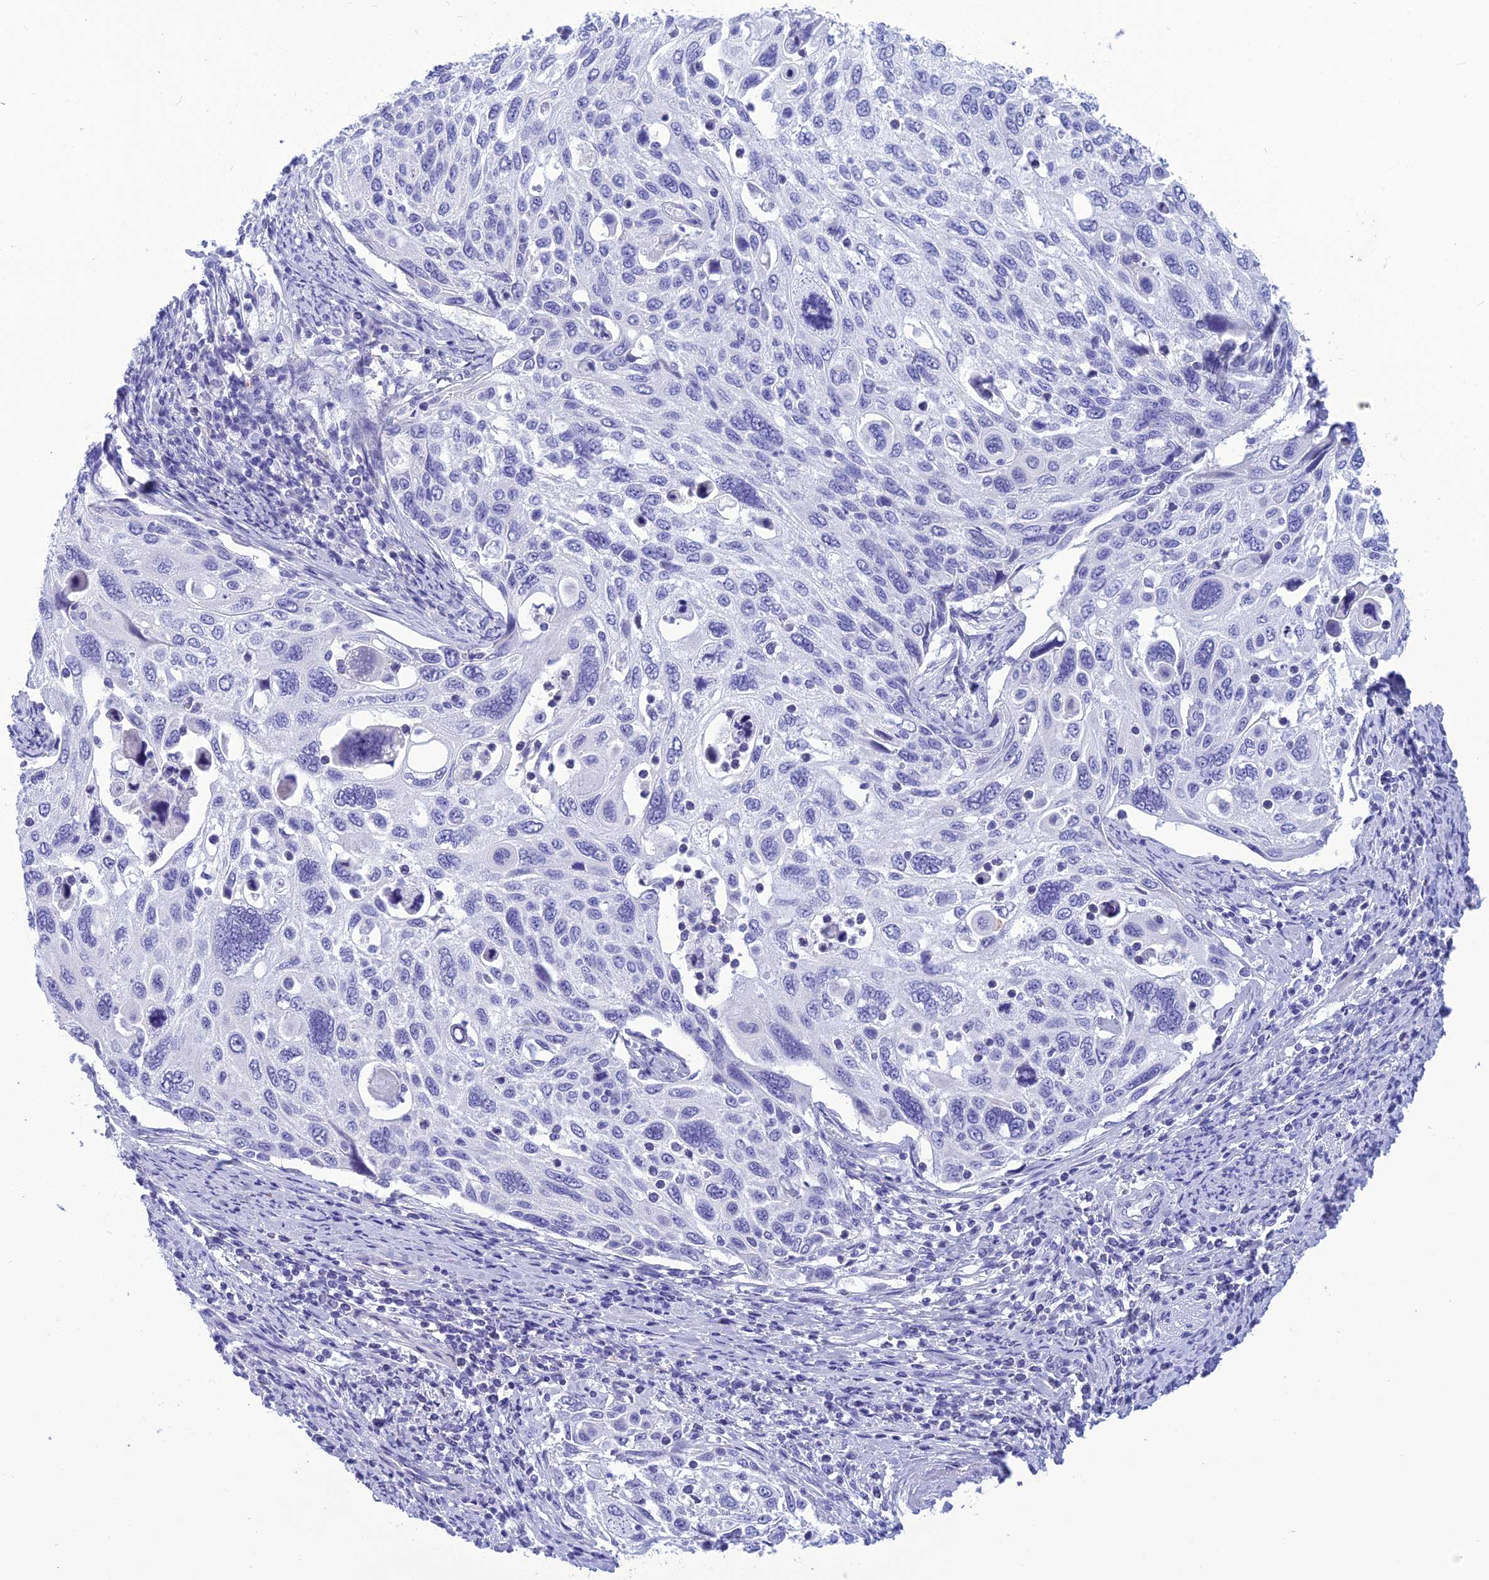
{"staining": {"intensity": "negative", "quantity": "none", "location": "none"}, "tissue": "cervical cancer", "cell_type": "Tumor cells", "image_type": "cancer", "snomed": [{"axis": "morphology", "description": "Squamous cell carcinoma, NOS"}, {"axis": "topography", "description": "Cervix"}], "caption": "A high-resolution histopathology image shows IHC staining of cervical squamous cell carcinoma, which demonstrates no significant staining in tumor cells.", "gene": "BBS2", "patient": {"sex": "female", "age": 70}}